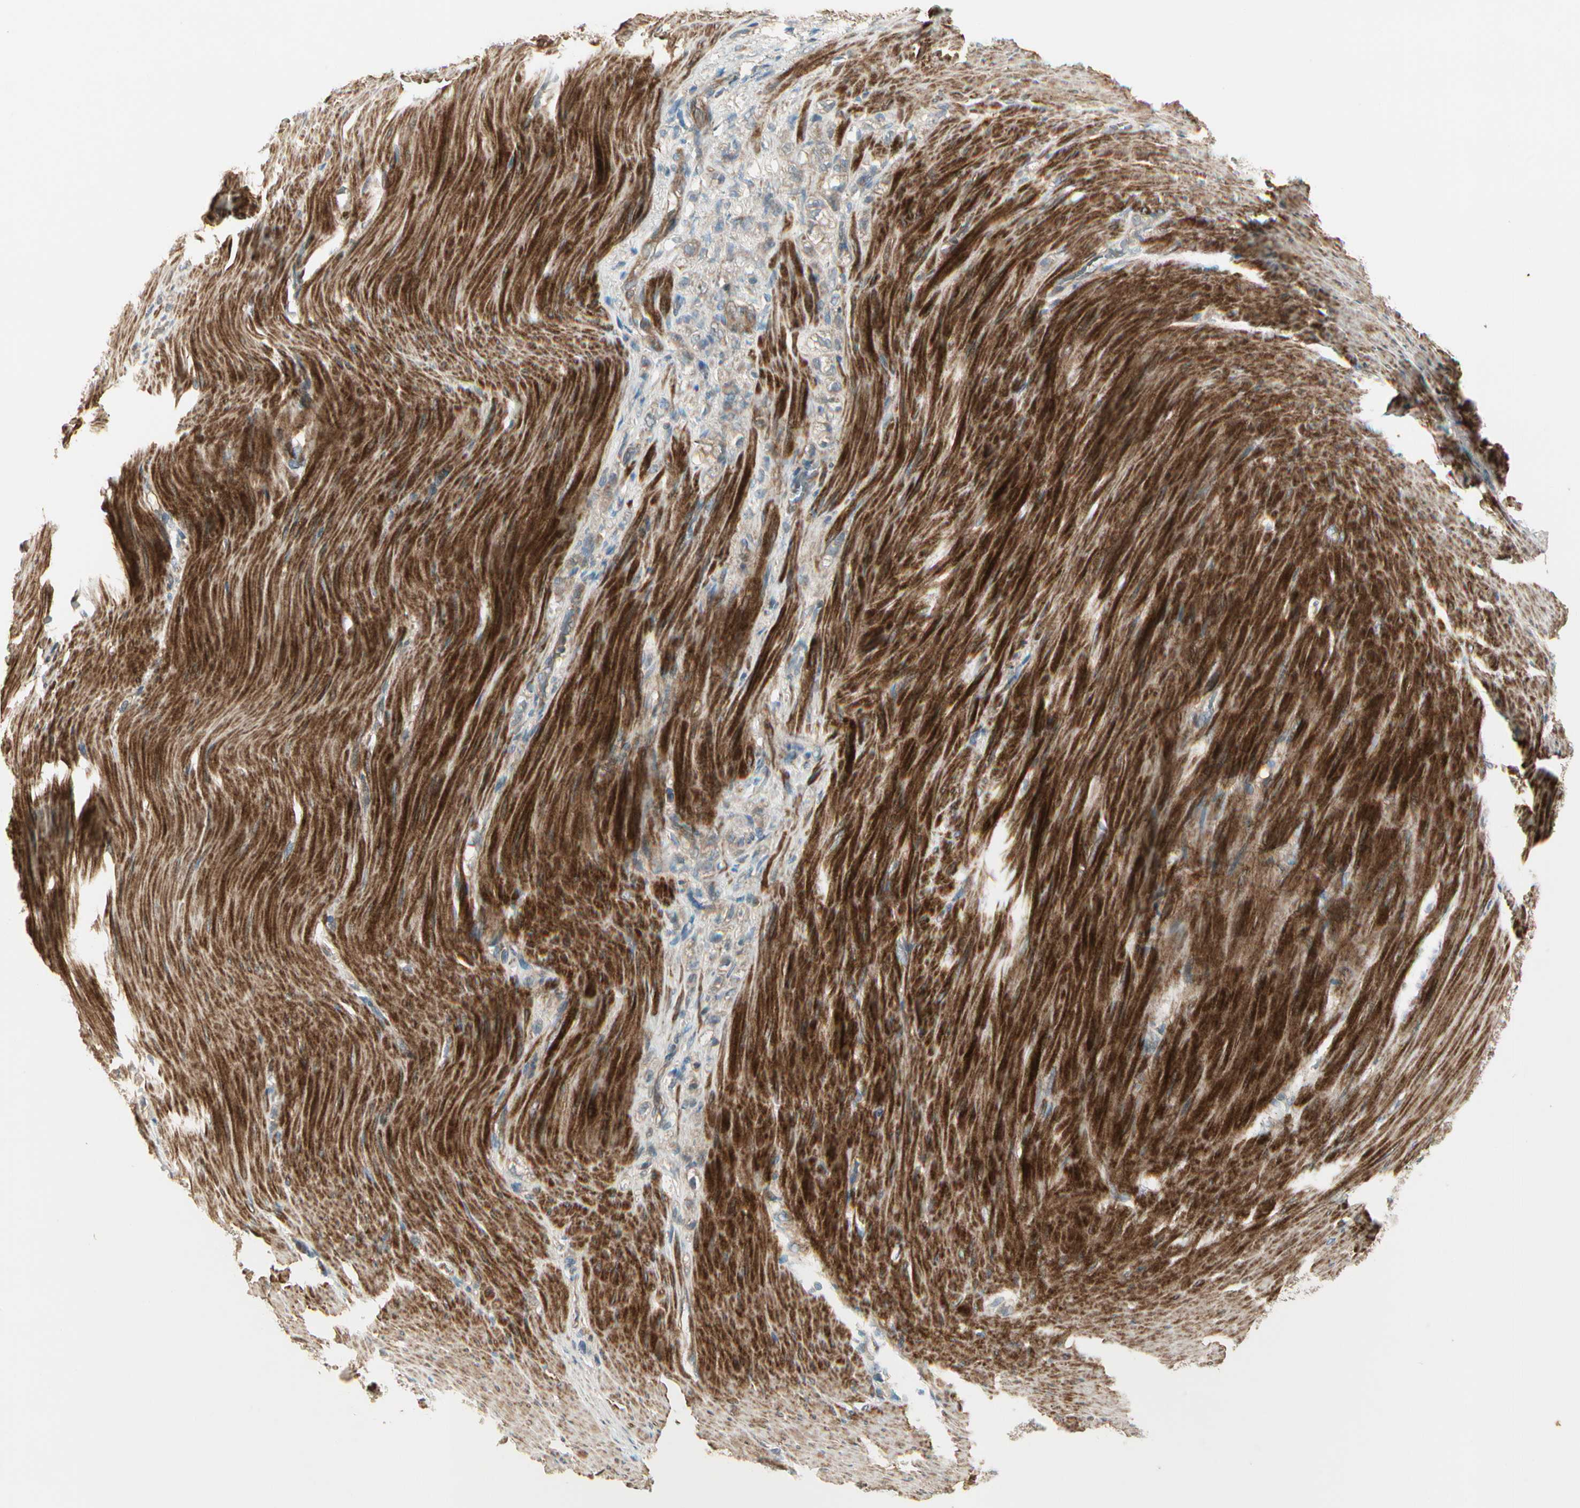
{"staining": {"intensity": "weak", "quantity": "25%-75%", "location": "cytoplasmic/membranous"}, "tissue": "stomach cancer", "cell_type": "Tumor cells", "image_type": "cancer", "snomed": [{"axis": "morphology", "description": "Adenocarcinoma, NOS"}, {"axis": "topography", "description": "Stomach"}], "caption": "High-power microscopy captured an immunohistochemistry (IHC) histopathology image of adenocarcinoma (stomach), revealing weak cytoplasmic/membranous positivity in about 25%-75% of tumor cells. (DAB (3,3'-diaminobenzidine) IHC with brightfield microscopy, high magnification).", "gene": "ACVR1", "patient": {"sex": "male", "age": 82}}